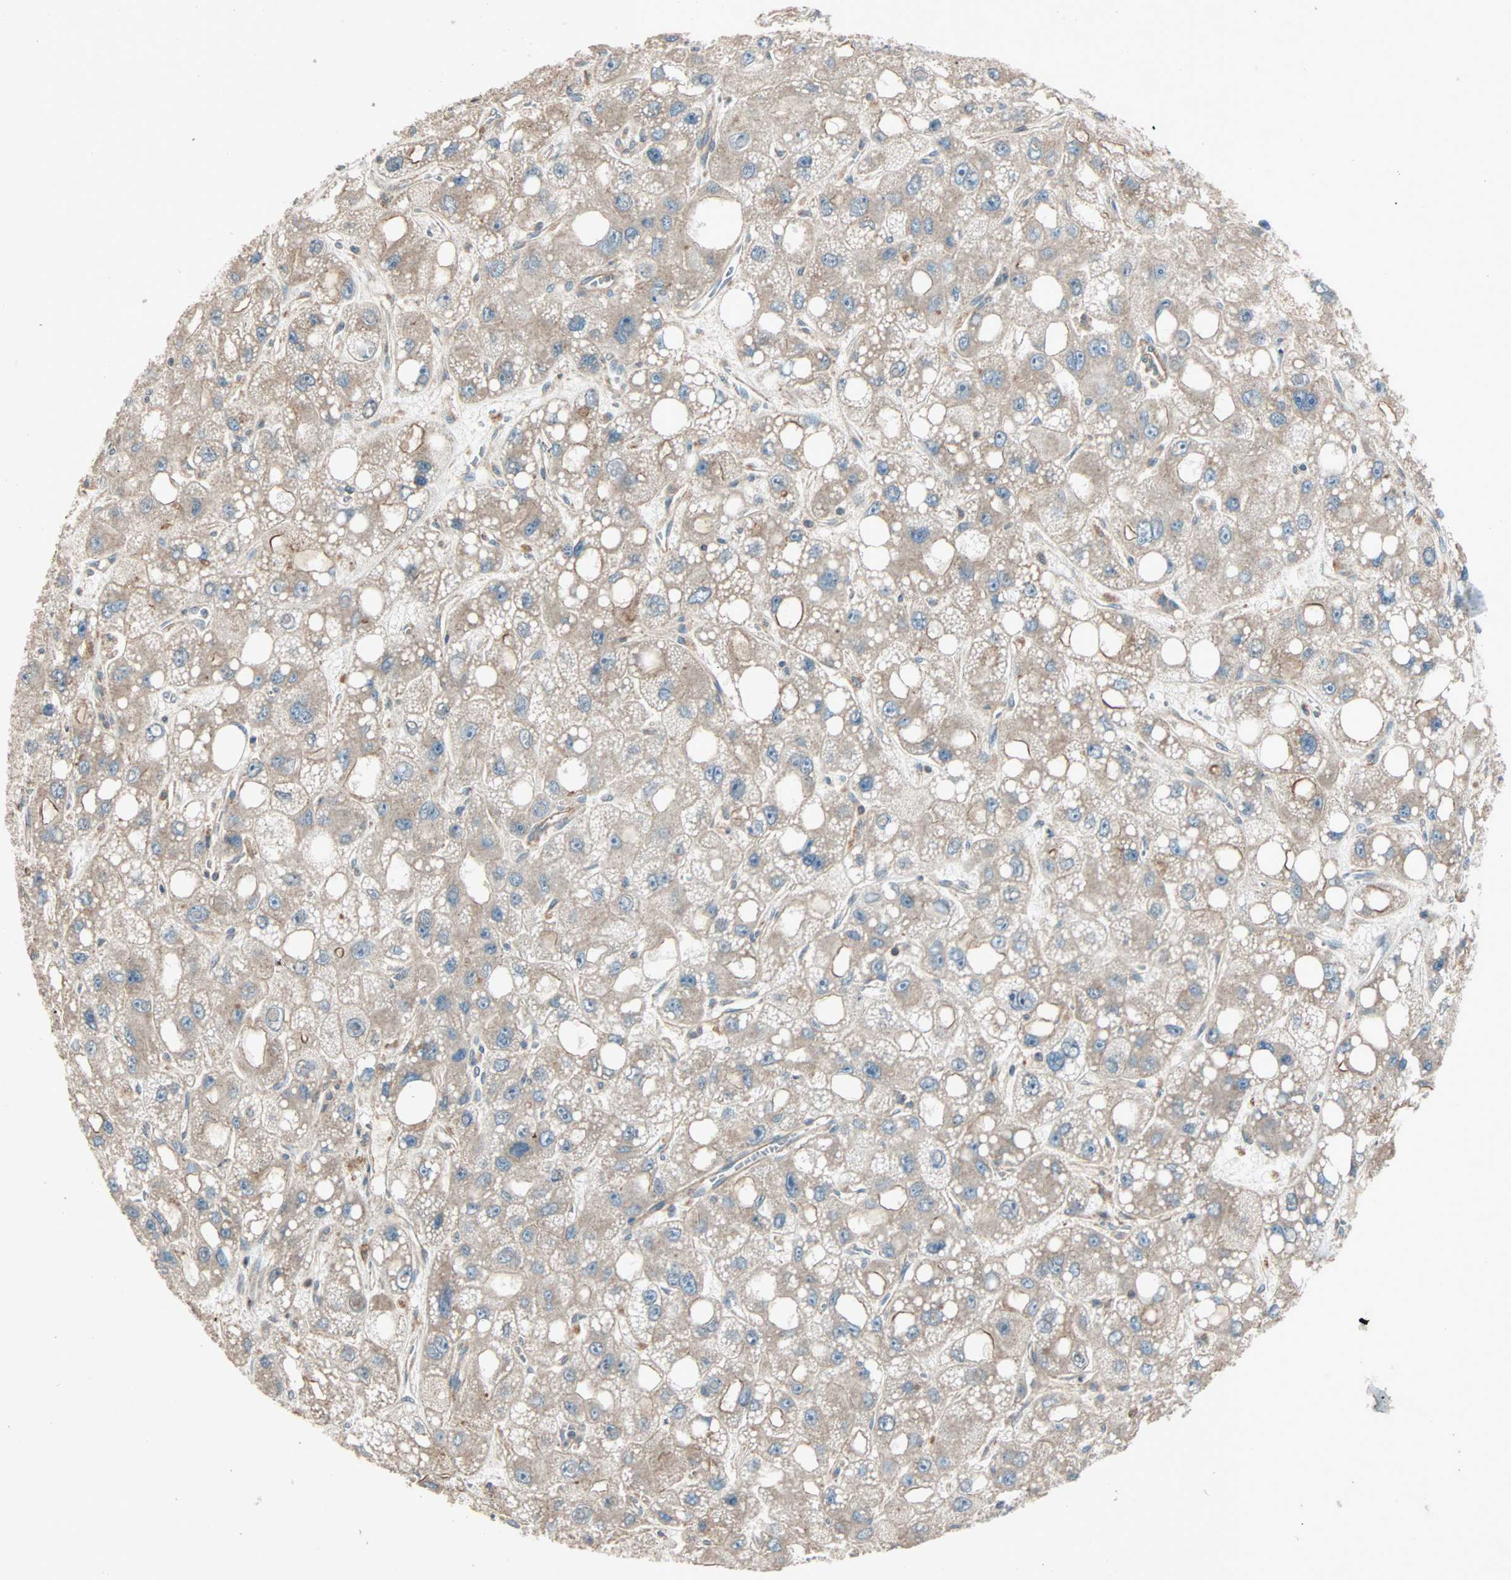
{"staining": {"intensity": "weak", "quantity": ">75%", "location": "cytoplasmic/membranous"}, "tissue": "liver cancer", "cell_type": "Tumor cells", "image_type": "cancer", "snomed": [{"axis": "morphology", "description": "Carcinoma, Hepatocellular, NOS"}, {"axis": "topography", "description": "Liver"}], "caption": "A brown stain labels weak cytoplasmic/membranous staining of a protein in human liver hepatocellular carcinoma tumor cells.", "gene": "MAP3K21", "patient": {"sex": "male", "age": 55}}